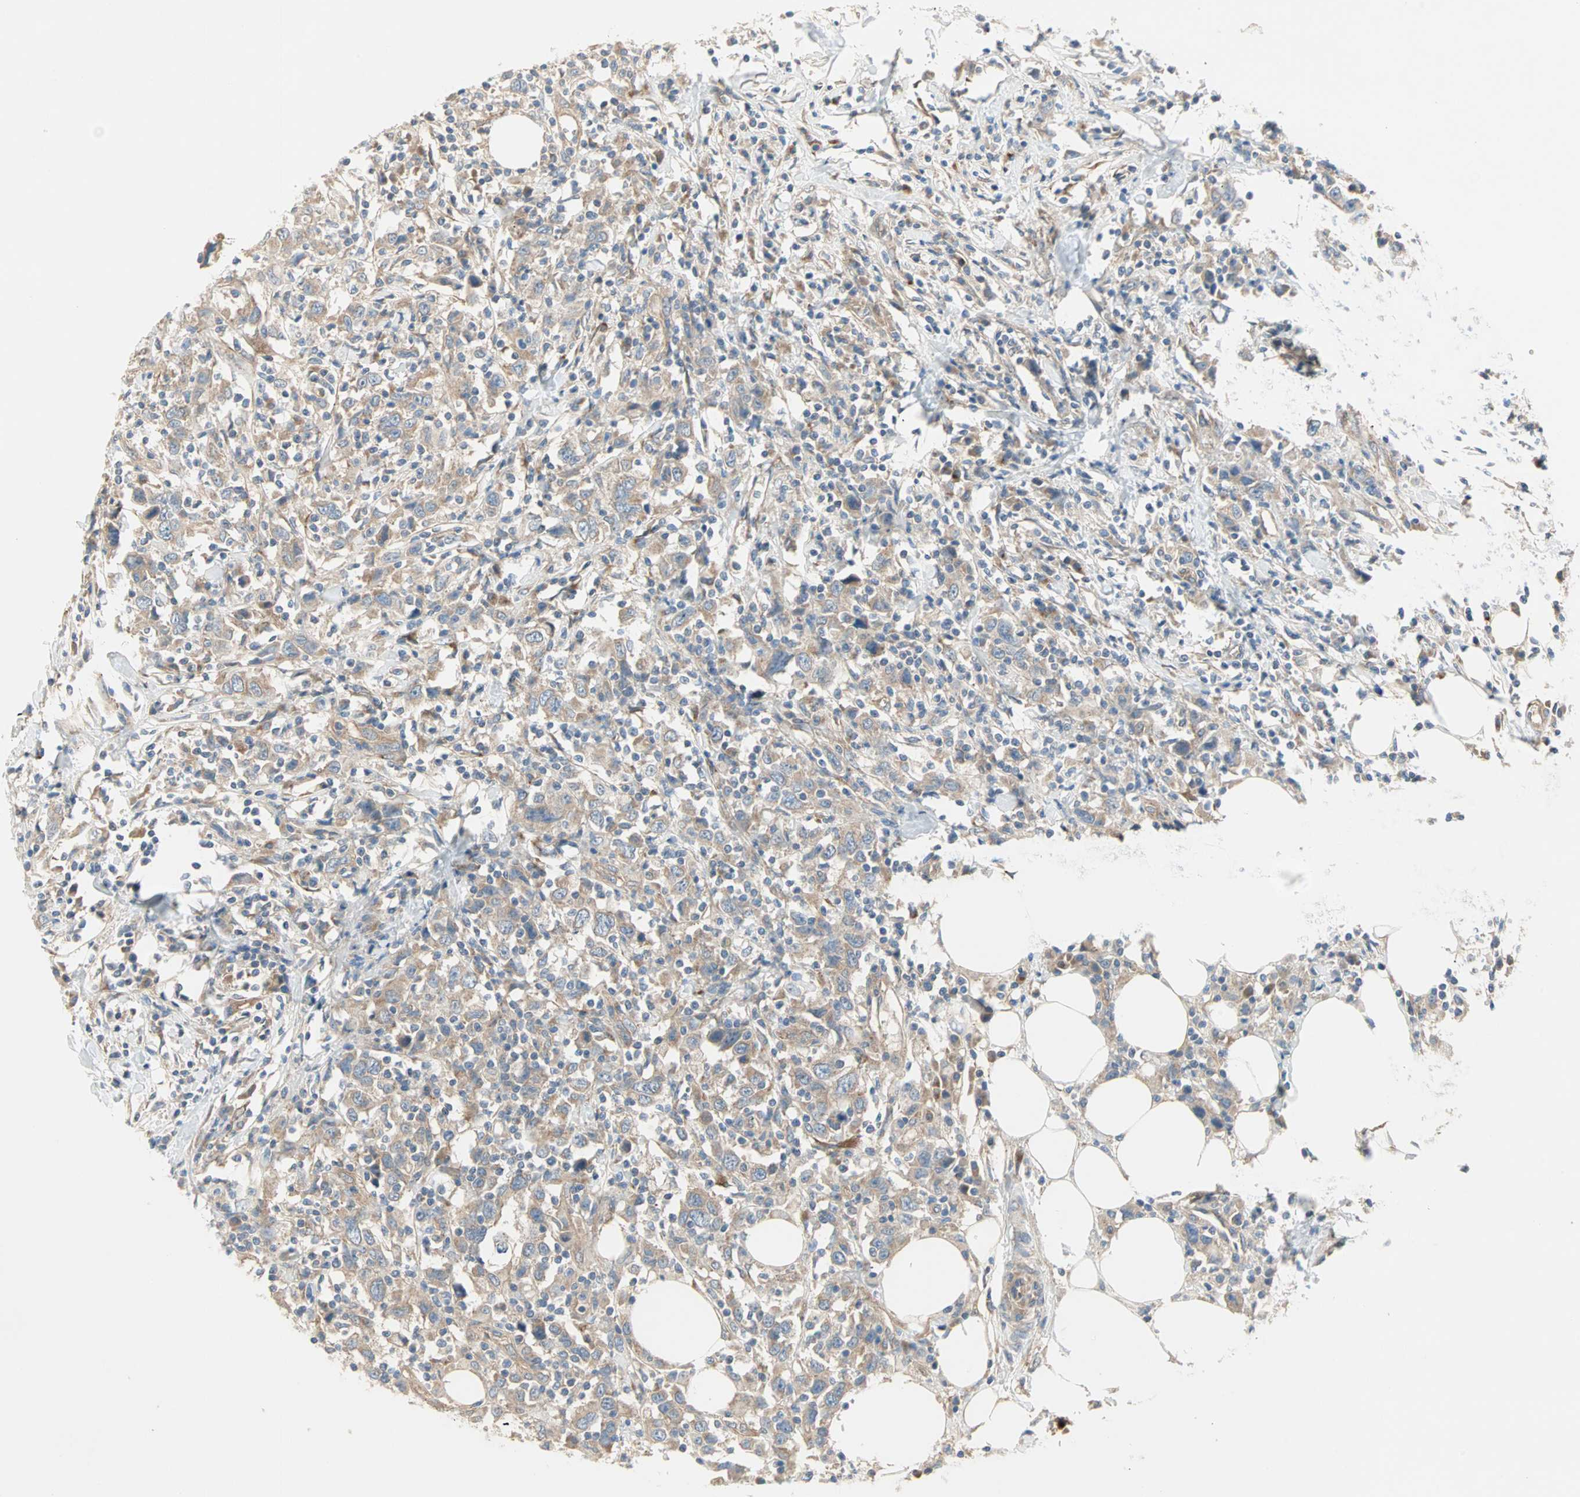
{"staining": {"intensity": "weak", "quantity": "25%-75%", "location": "cytoplasmic/membranous"}, "tissue": "urothelial cancer", "cell_type": "Tumor cells", "image_type": "cancer", "snomed": [{"axis": "morphology", "description": "Urothelial carcinoma, High grade"}, {"axis": "topography", "description": "Urinary bladder"}], "caption": "This micrograph reveals IHC staining of urothelial carcinoma (high-grade), with low weak cytoplasmic/membranous positivity in about 25%-75% of tumor cells.", "gene": "PDE8A", "patient": {"sex": "male", "age": 61}}